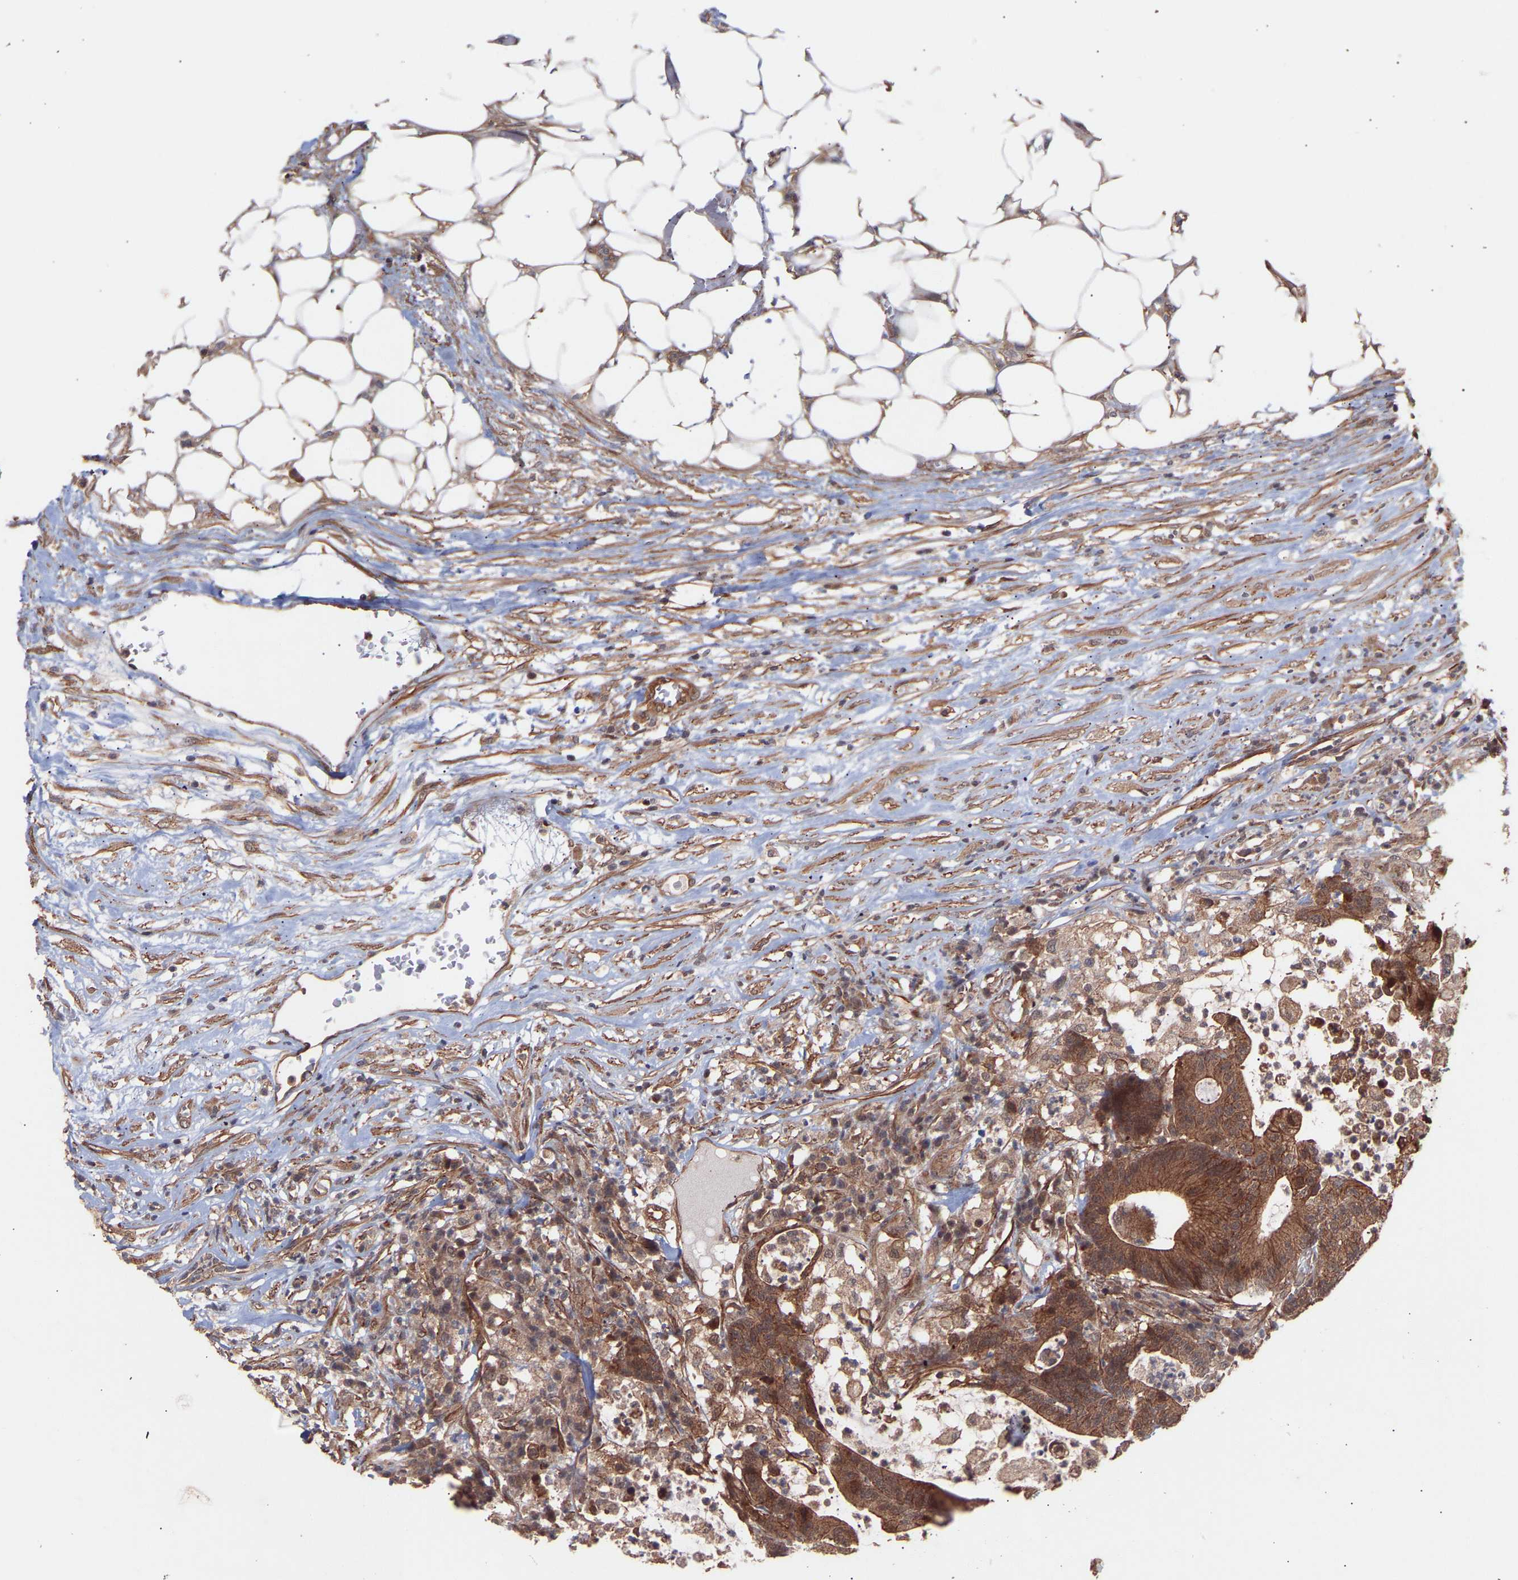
{"staining": {"intensity": "strong", "quantity": ">75%", "location": "cytoplasmic/membranous,nuclear"}, "tissue": "colorectal cancer", "cell_type": "Tumor cells", "image_type": "cancer", "snomed": [{"axis": "morphology", "description": "Adenocarcinoma, NOS"}, {"axis": "topography", "description": "Colon"}], "caption": "Adenocarcinoma (colorectal) stained with immunohistochemistry (IHC) shows strong cytoplasmic/membranous and nuclear positivity in about >75% of tumor cells.", "gene": "PDLIM5", "patient": {"sex": "female", "age": 84}}